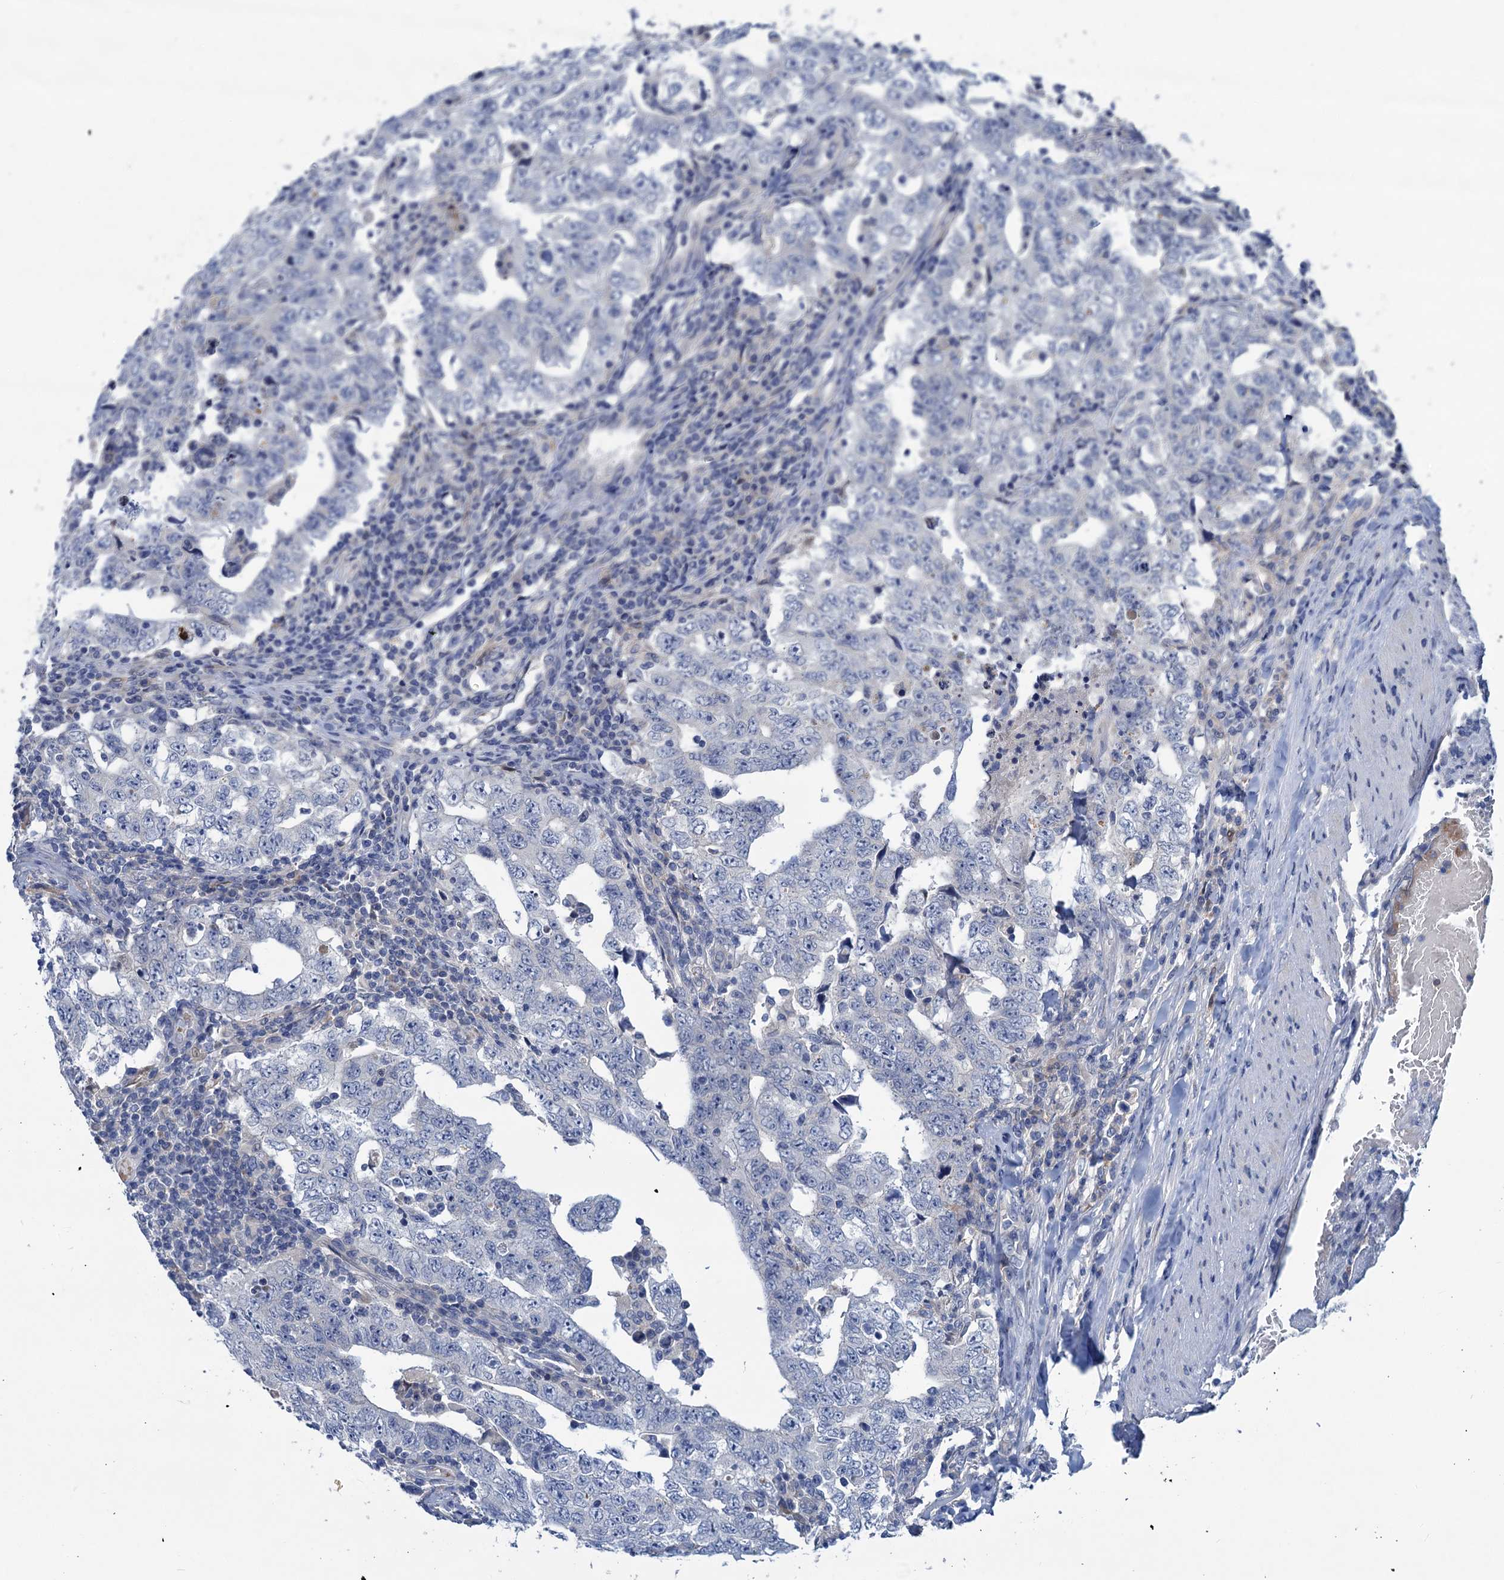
{"staining": {"intensity": "negative", "quantity": "none", "location": "none"}, "tissue": "testis cancer", "cell_type": "Tumor cells", "image_type": "cancer", "snomed": [{"axis": "morphology", "description": "Carcinoma, Embryonal, NOS"}, {"axis": "topography", "description": "Testis"}], "caption": "There is no significant positivity in tumor cells of embryonal carcinoma (testis). (DAB IHC visualized using brightfield microscopy, high magnification).", "gene": "RTKN2", "patient": {"sex": "male", "age": 26}}